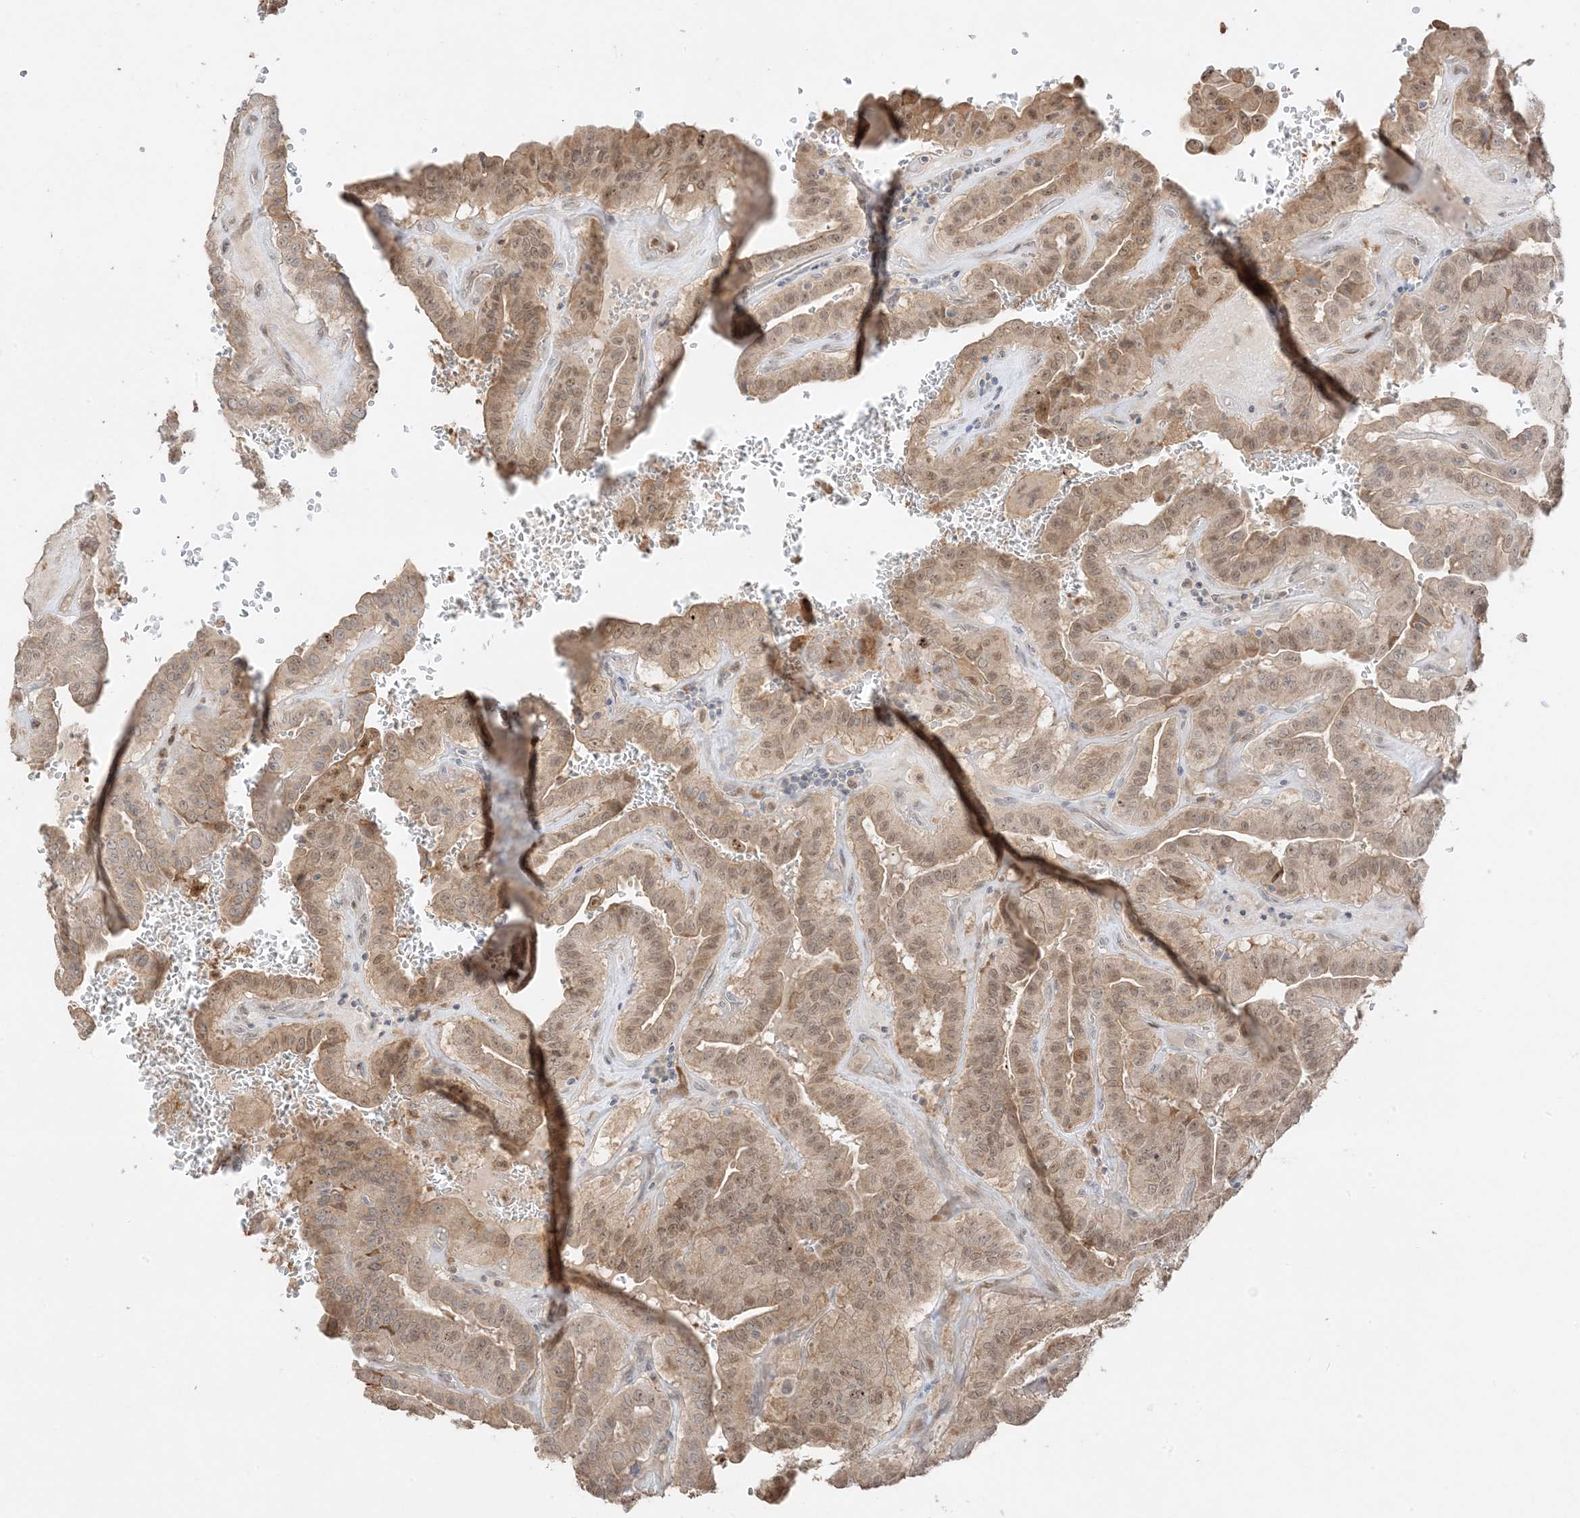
{"staining": {"intensity": "weak", "quantity": "25%-75%", "location": "cytoplasmic/membranous,nuclear"}, "tissue": "thyroid cancer", "cell_type": "Tumor cells", "image_type": "cancer", "snomed": [{"axis": "morphology", "description": "Papillary adenocarcinoma, NOS"}, {"axis": "topography", "description": "Thyroid gland"}], "caption": "Tumor cells show low levels of weak cytoplasmic/membranous and nuclear expression in about 25%-75% of cells in papillary adenocarcinoma (thyroid).", "gene": "ZBTB41", "patient": {"sex": "male", "age": 77}}